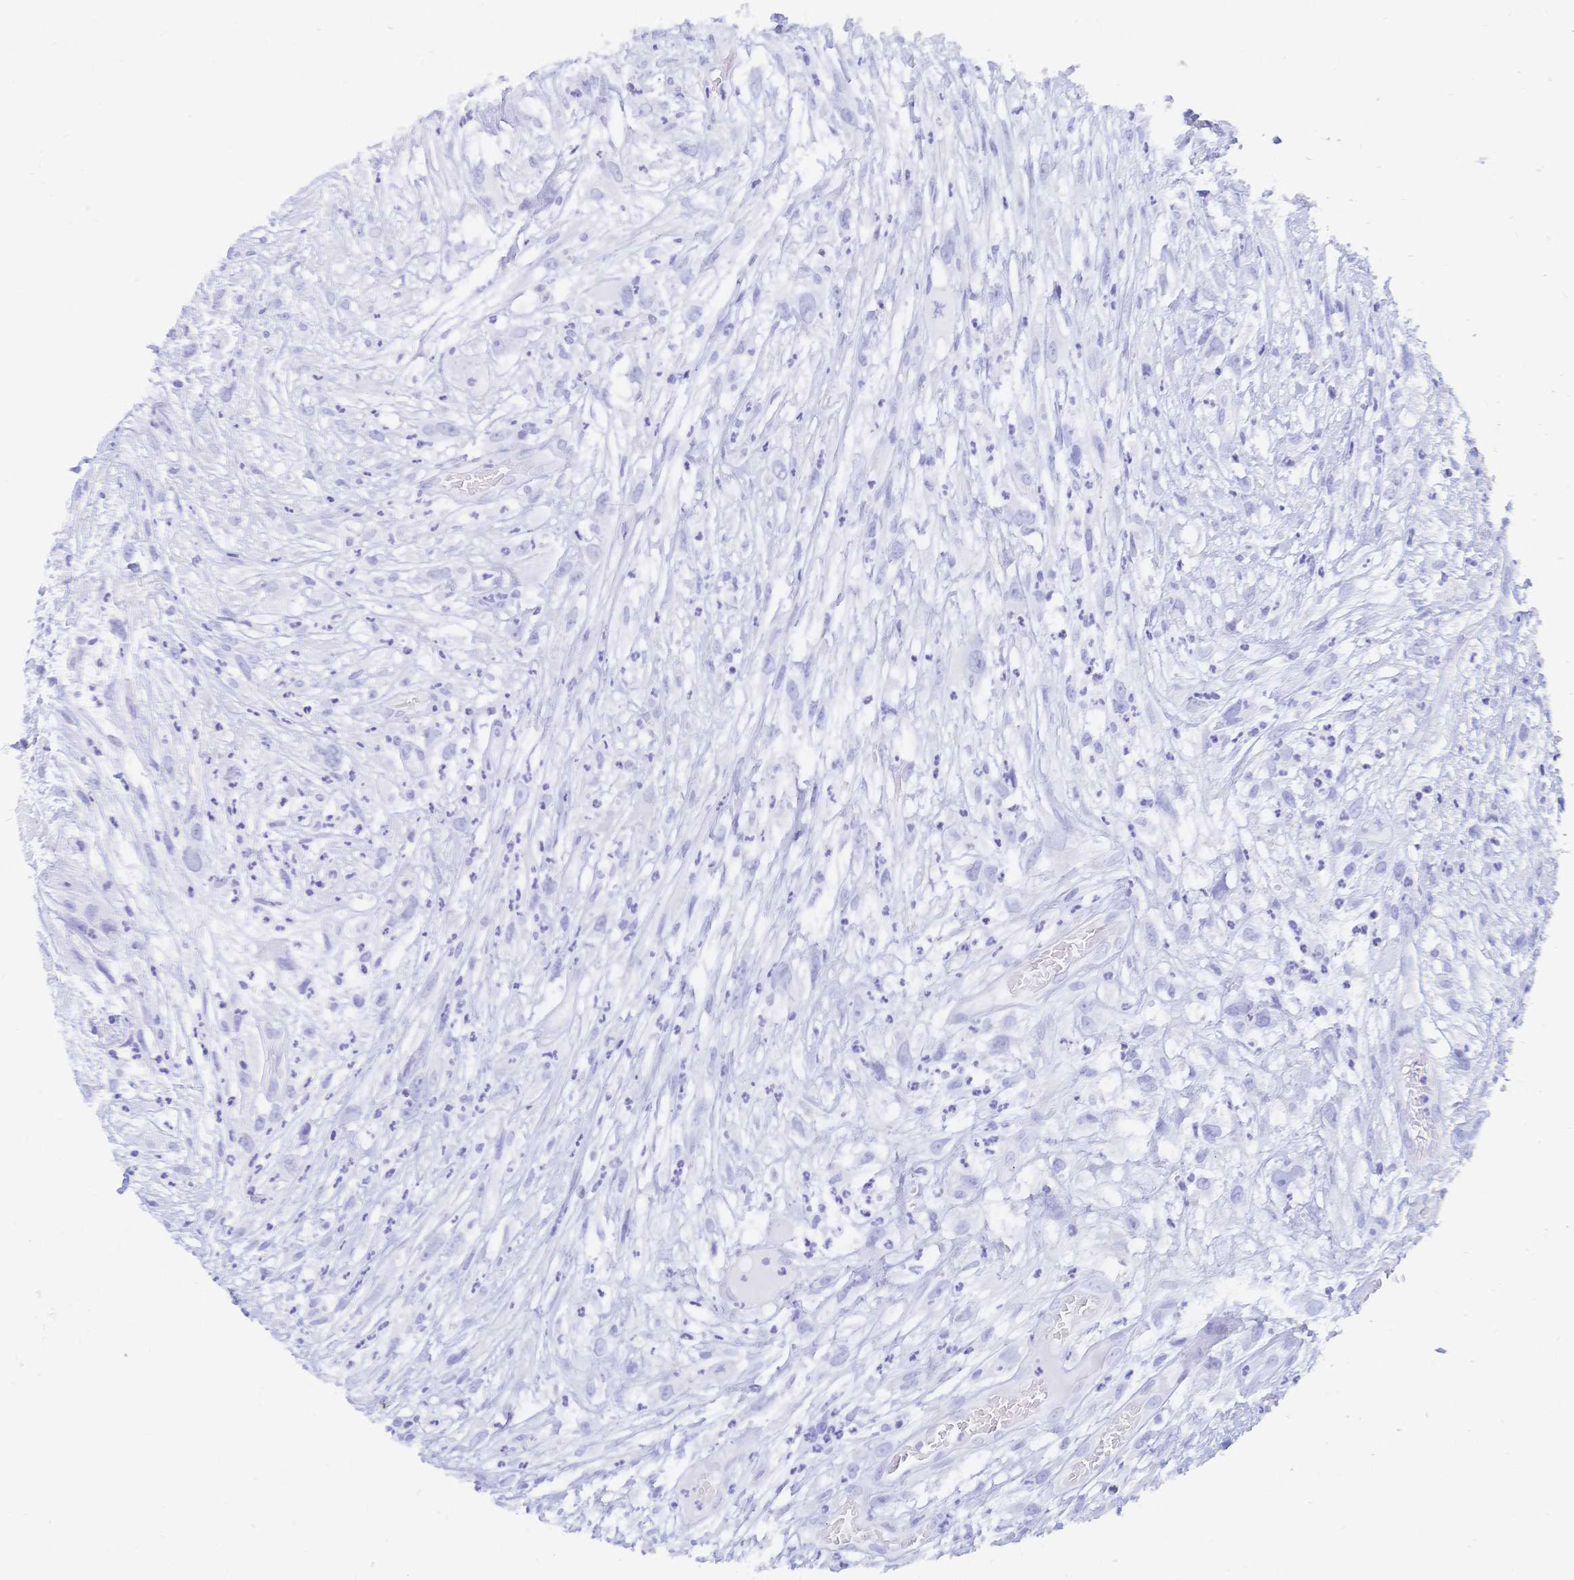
{"staining": {"intensity": "negative", "quantity": "none", "location": "none"}, "tissue": "head and neck cancer", "cell_type": "Tumor cells", "image_type": "cancer", "snomed": [{"axis": "morphology", "description": "Squamous cell carcinoma, NOS"}, {"axis": "topography", "description": "Head-Neck"}], "caption": "High magnification brightfield microscopy of head and neck squamous cell carcinoma stained with DAB (3,3'-diaminobenzidine) (brown) and counterstained with hematoxylin (blue): tumor cells show no significant staining. (DAB (3,3'-diaminobenzidine) immunohistochemistry with hematoxylin counter stain).", "gene": "MEP1B", "patient": {"sex": "male", "age": 65}}